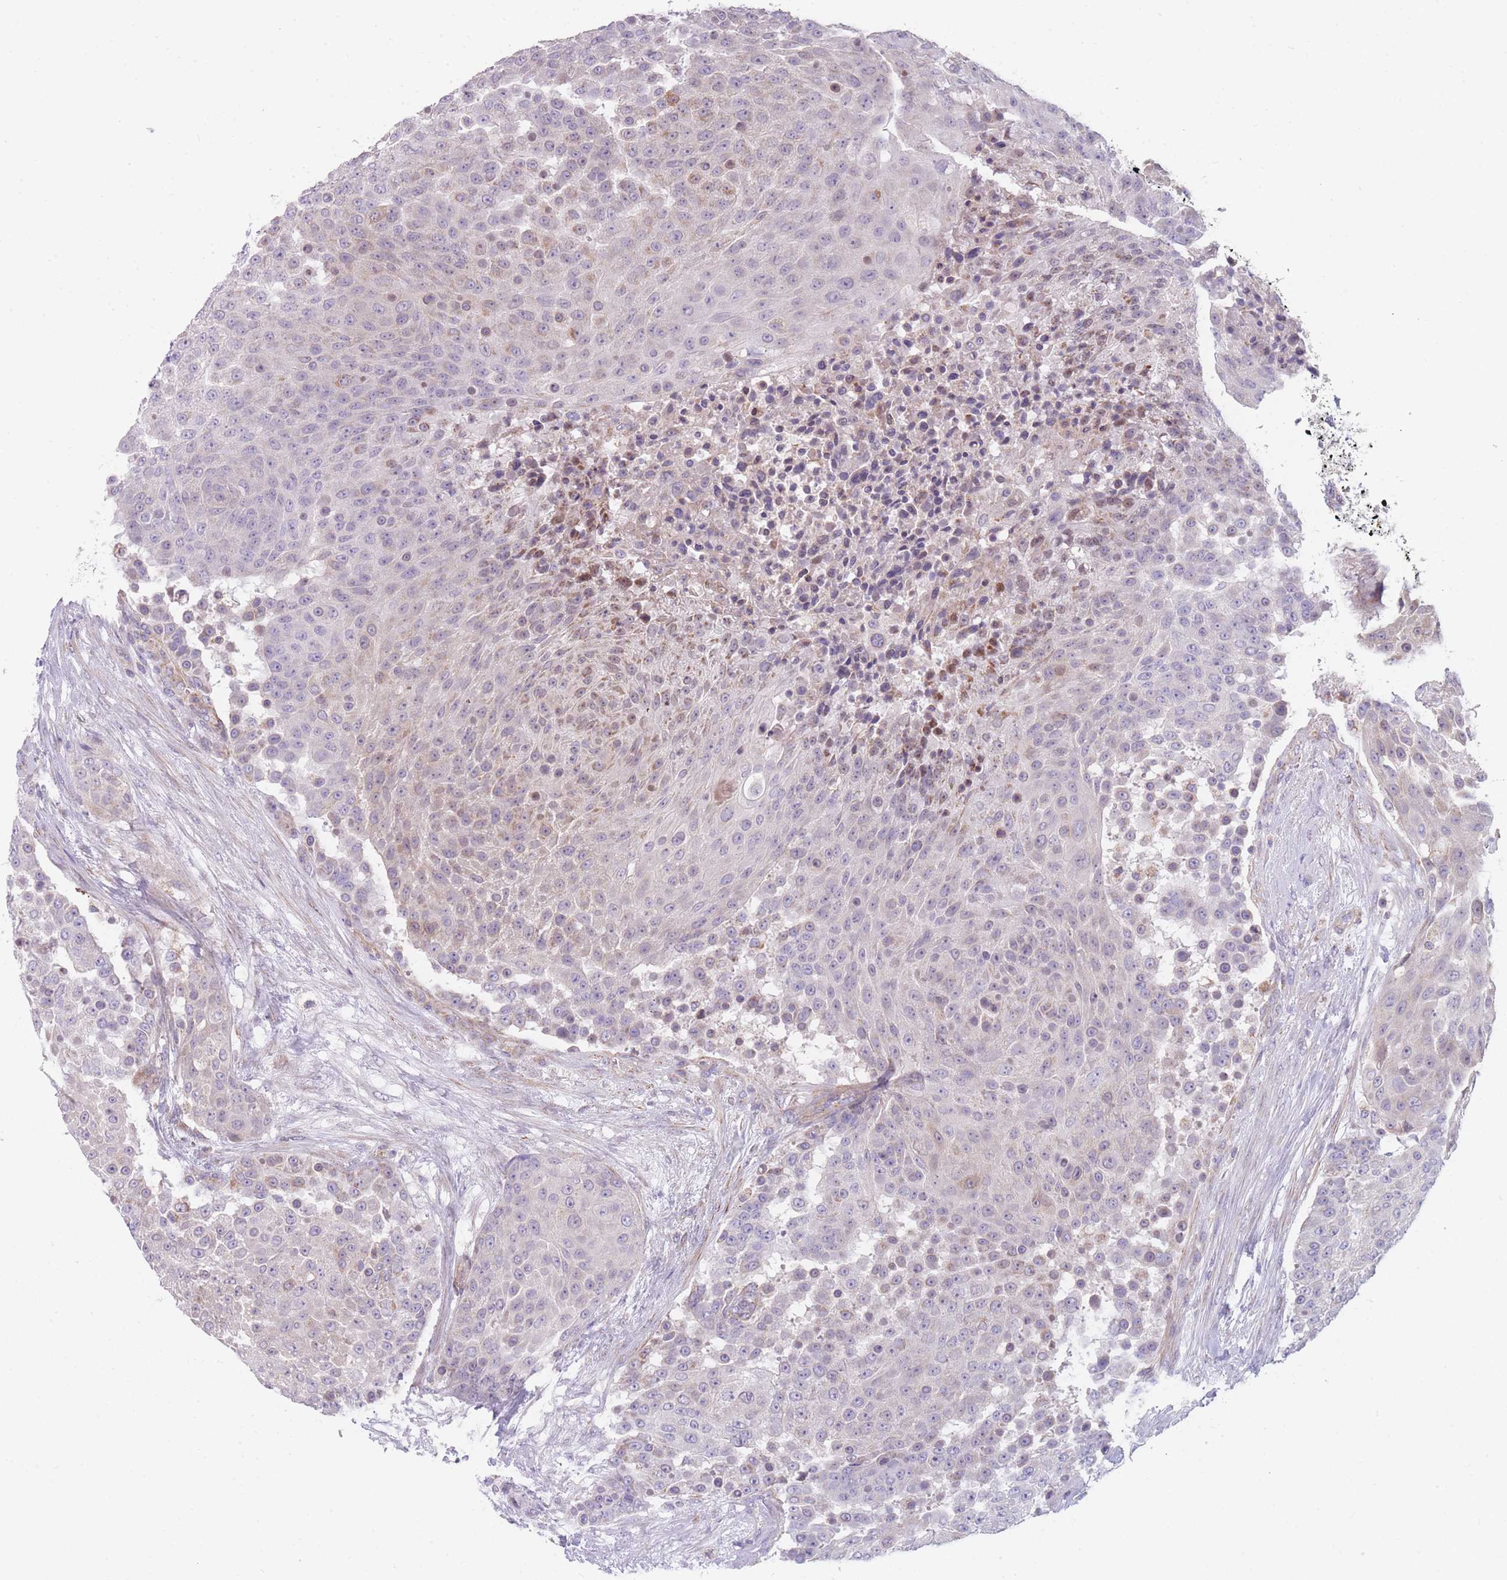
{"staining": {"intensity": "negative", "quantity": "none", "location": "none"}, "tissue": "urothelial cancer", "cell_type": "Tumor cells", "image_type": "cancer", "snomed": [{"axis": "morphology", "description": "Urothelial carcinoma, High grade"}, {"axis": "topography", "description": "Urinary bladder"}], "caption": "DAB immunohistochemical staining of urothelial cancer demonstrates no significant staining in tumor cells. (DAB IHC with hematoxylin counter stain).", "gene": "SMPD4", "patient": {"sex": "female", "age": 63}}